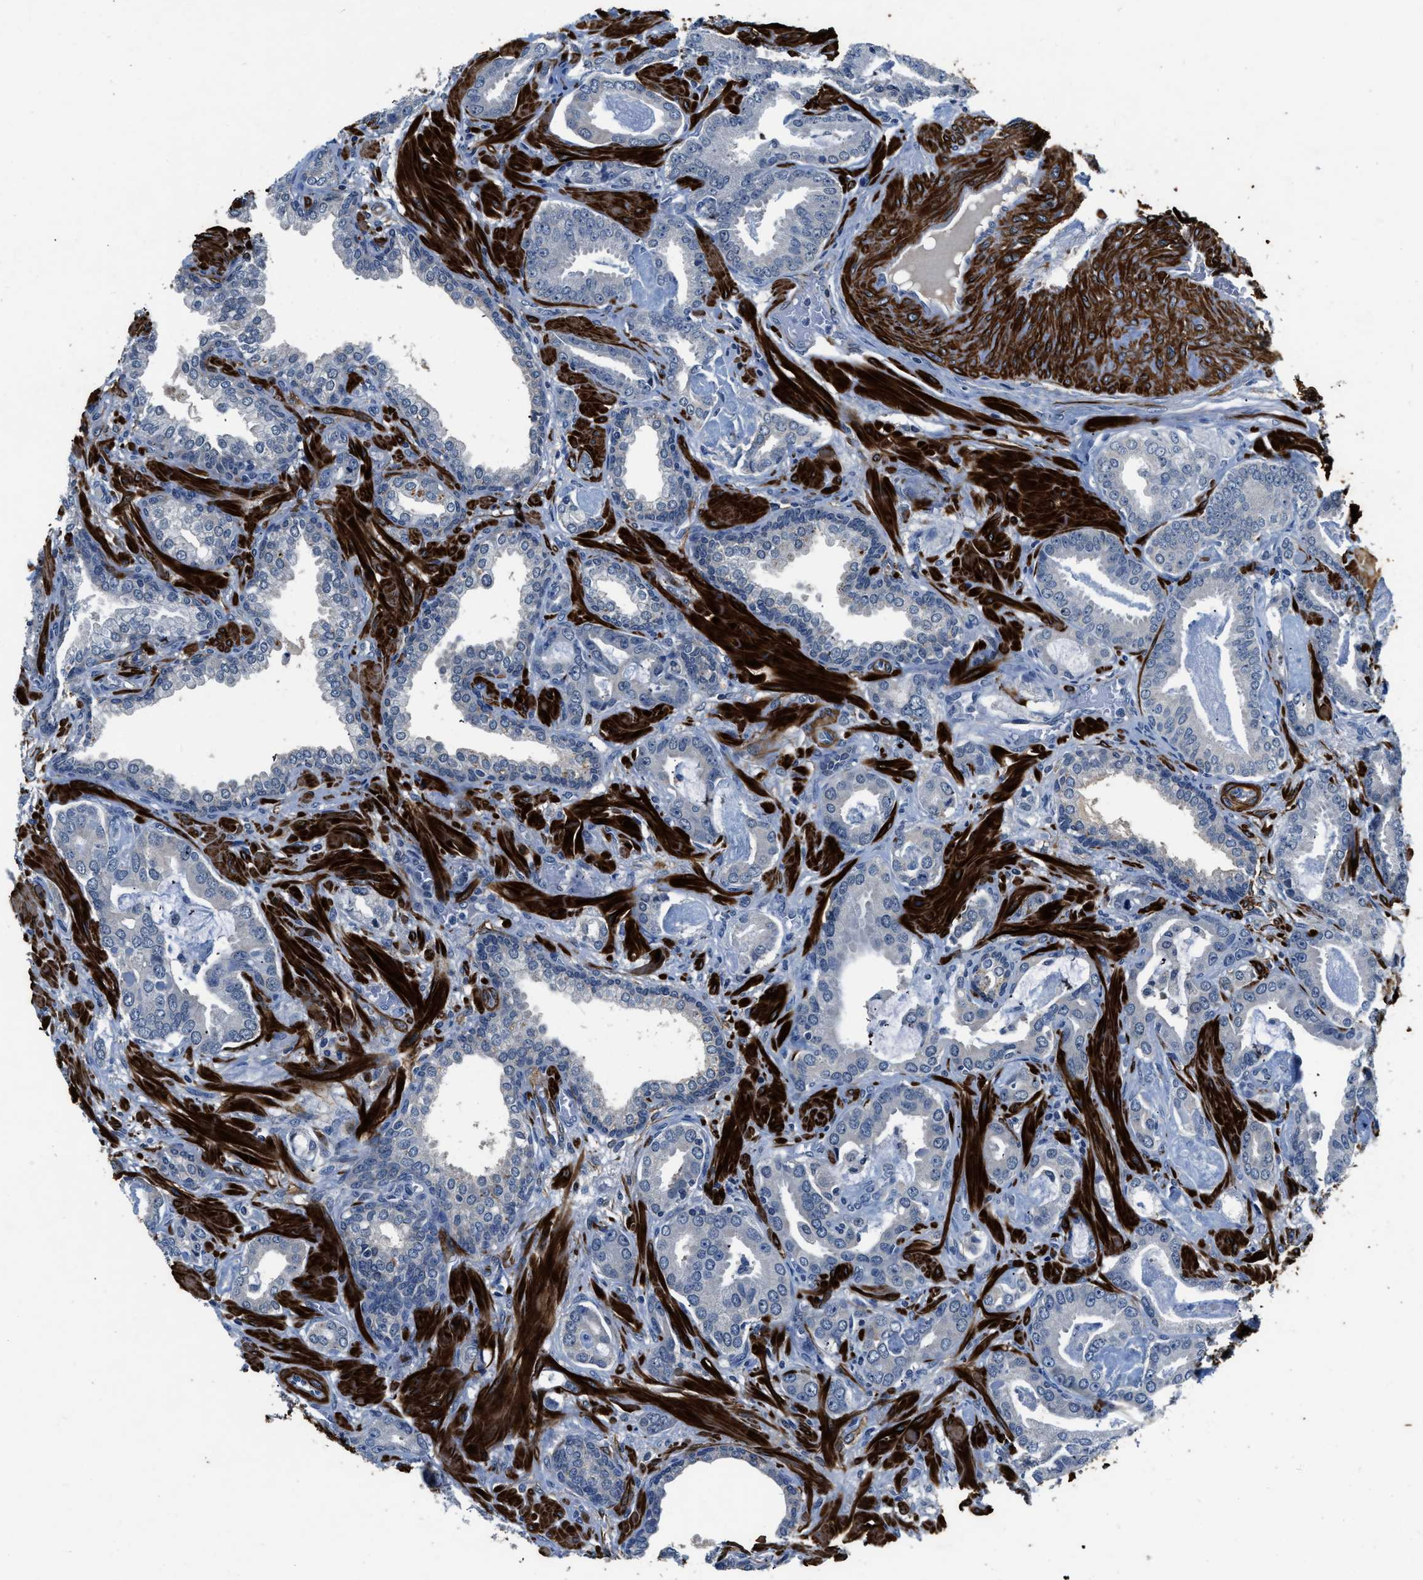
{"staining": {"intensity": "negative", "quantity": "none", "location": "none"}, "tissue": "prostate cancer", "cell_type": "Tumor cells", "image_type": "cancer", "snomed": [{"axis": "morphology", "description": "Adenocarcinoma, Low grade"}, {"axis": "topography", "description": "Prostate"}], "caption": "Immunohistochemistry of human prostate cancer reveals no staining in tumor cells.", "gene": "LANCL2", "patient": {"sex": "male", "age": 53}}